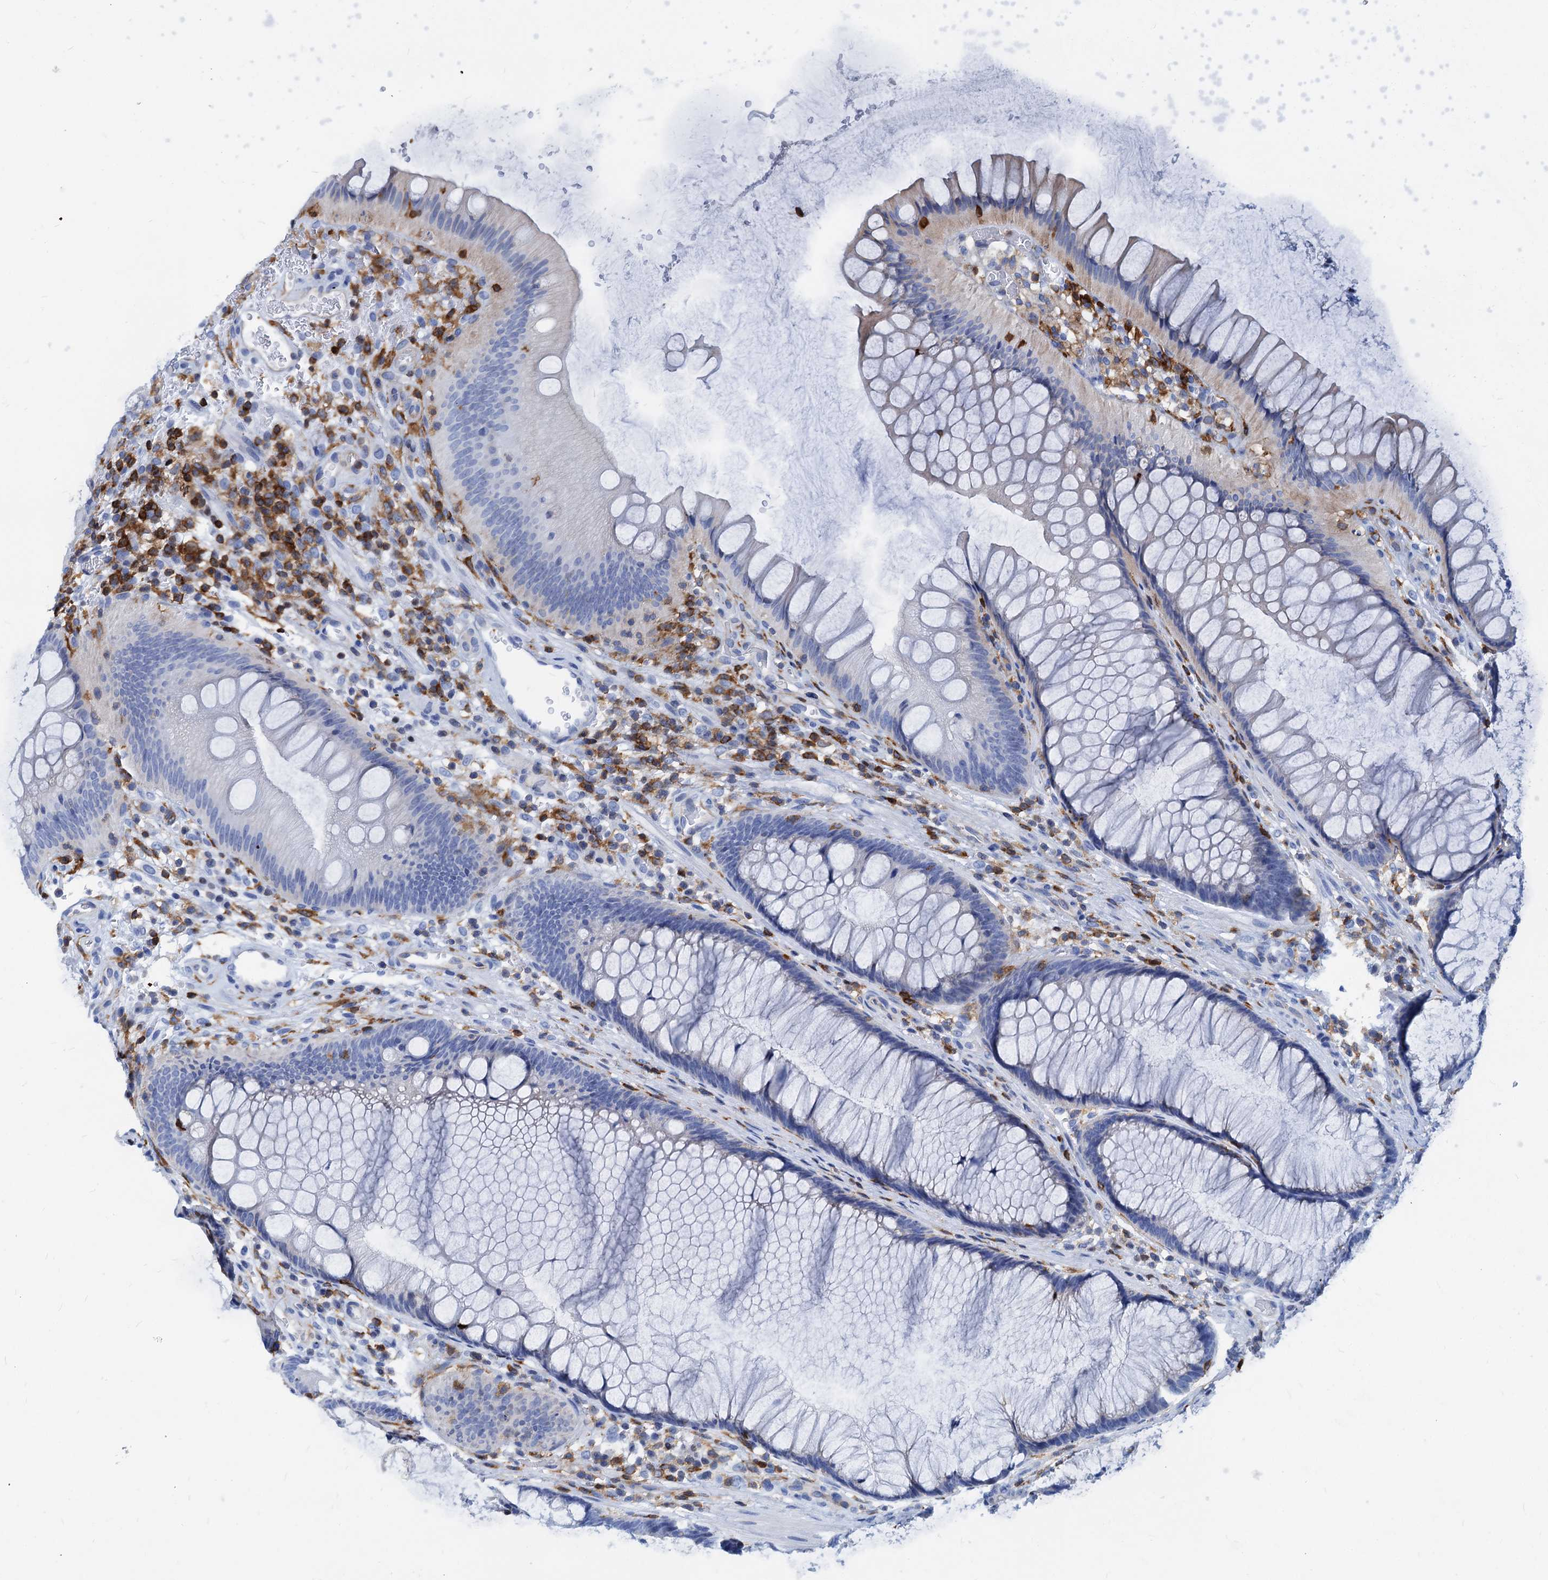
{"staining": {"intensity": "negative", "quantity": "none", "location": "none"}, "tissue": "colon", "cell_type": "Endothelial cells", "image_type": "normal", "snomed": [{"axis": "morphology", "description": "Normal tissue, NOS"}, {"axis": "topography", "description": "Colon"}], "caption": "High power microscopy micrograph of an immunohistochemistry photomicrograph of unremarkable colon, revealing no significant staining in endothelial cells.", "gene": "LCP2", "patient": {"sex": "female", "age": 82}}